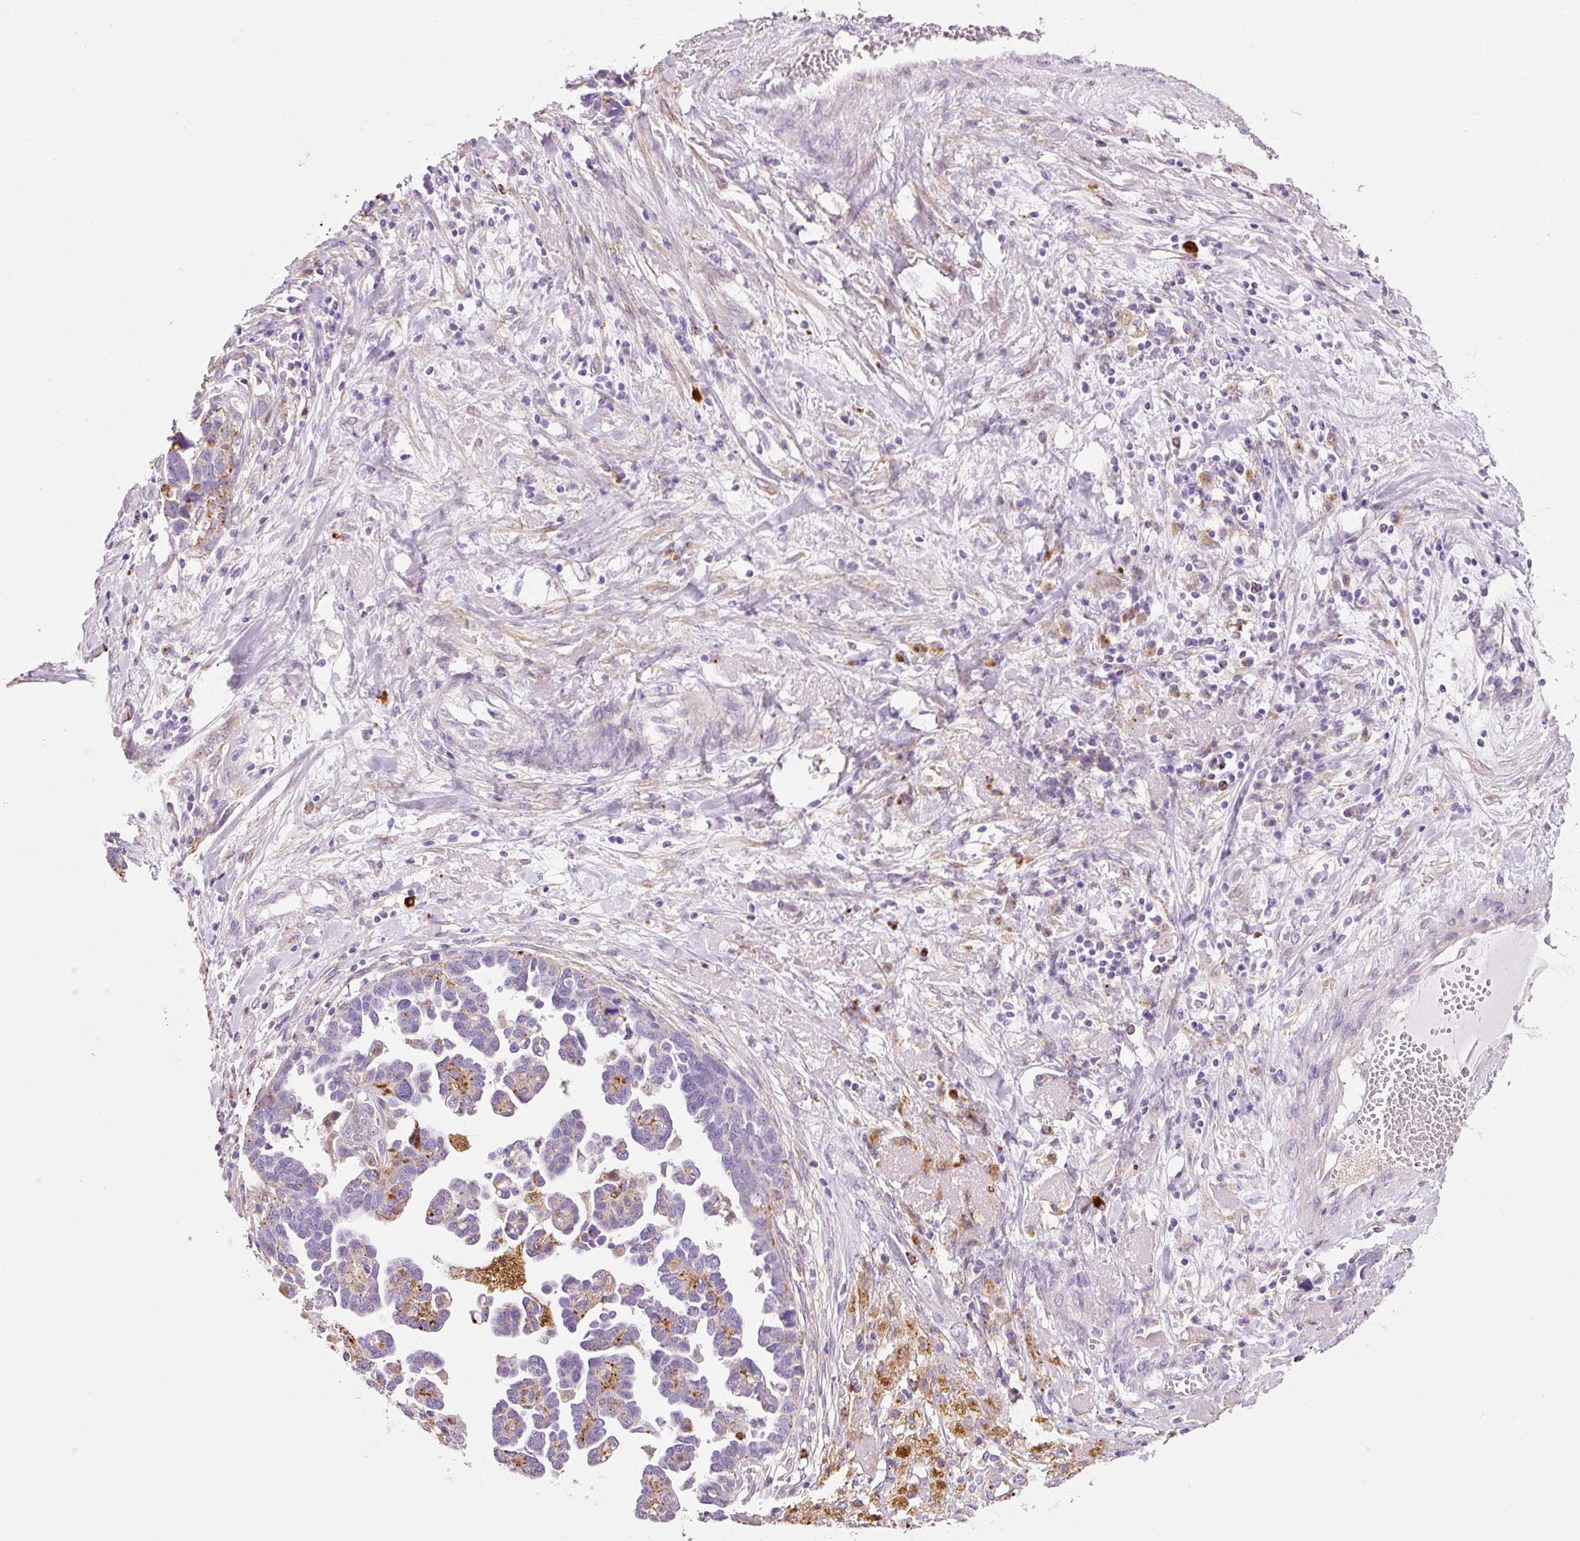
{"staining": {"intensity": "negative", "quantity": "none", "location": "none"}, "tissue": "ovarian cancer", "cell_type": "Tumor cells", "image_type": "cancer", "snomed": [{"axis": "morphology", "description": "Cystadenocarcinoma, serous, NOS"}, {"axis": "topography", "description": "Ovary"}], "caption": "Immunohistochemical staining of human ovarian cancer (serous cystadenocarcinoma) shows no significant positivity in tumor cells.", "gene": "TMC8", "patient": {"sex": "female", "age": 54}}